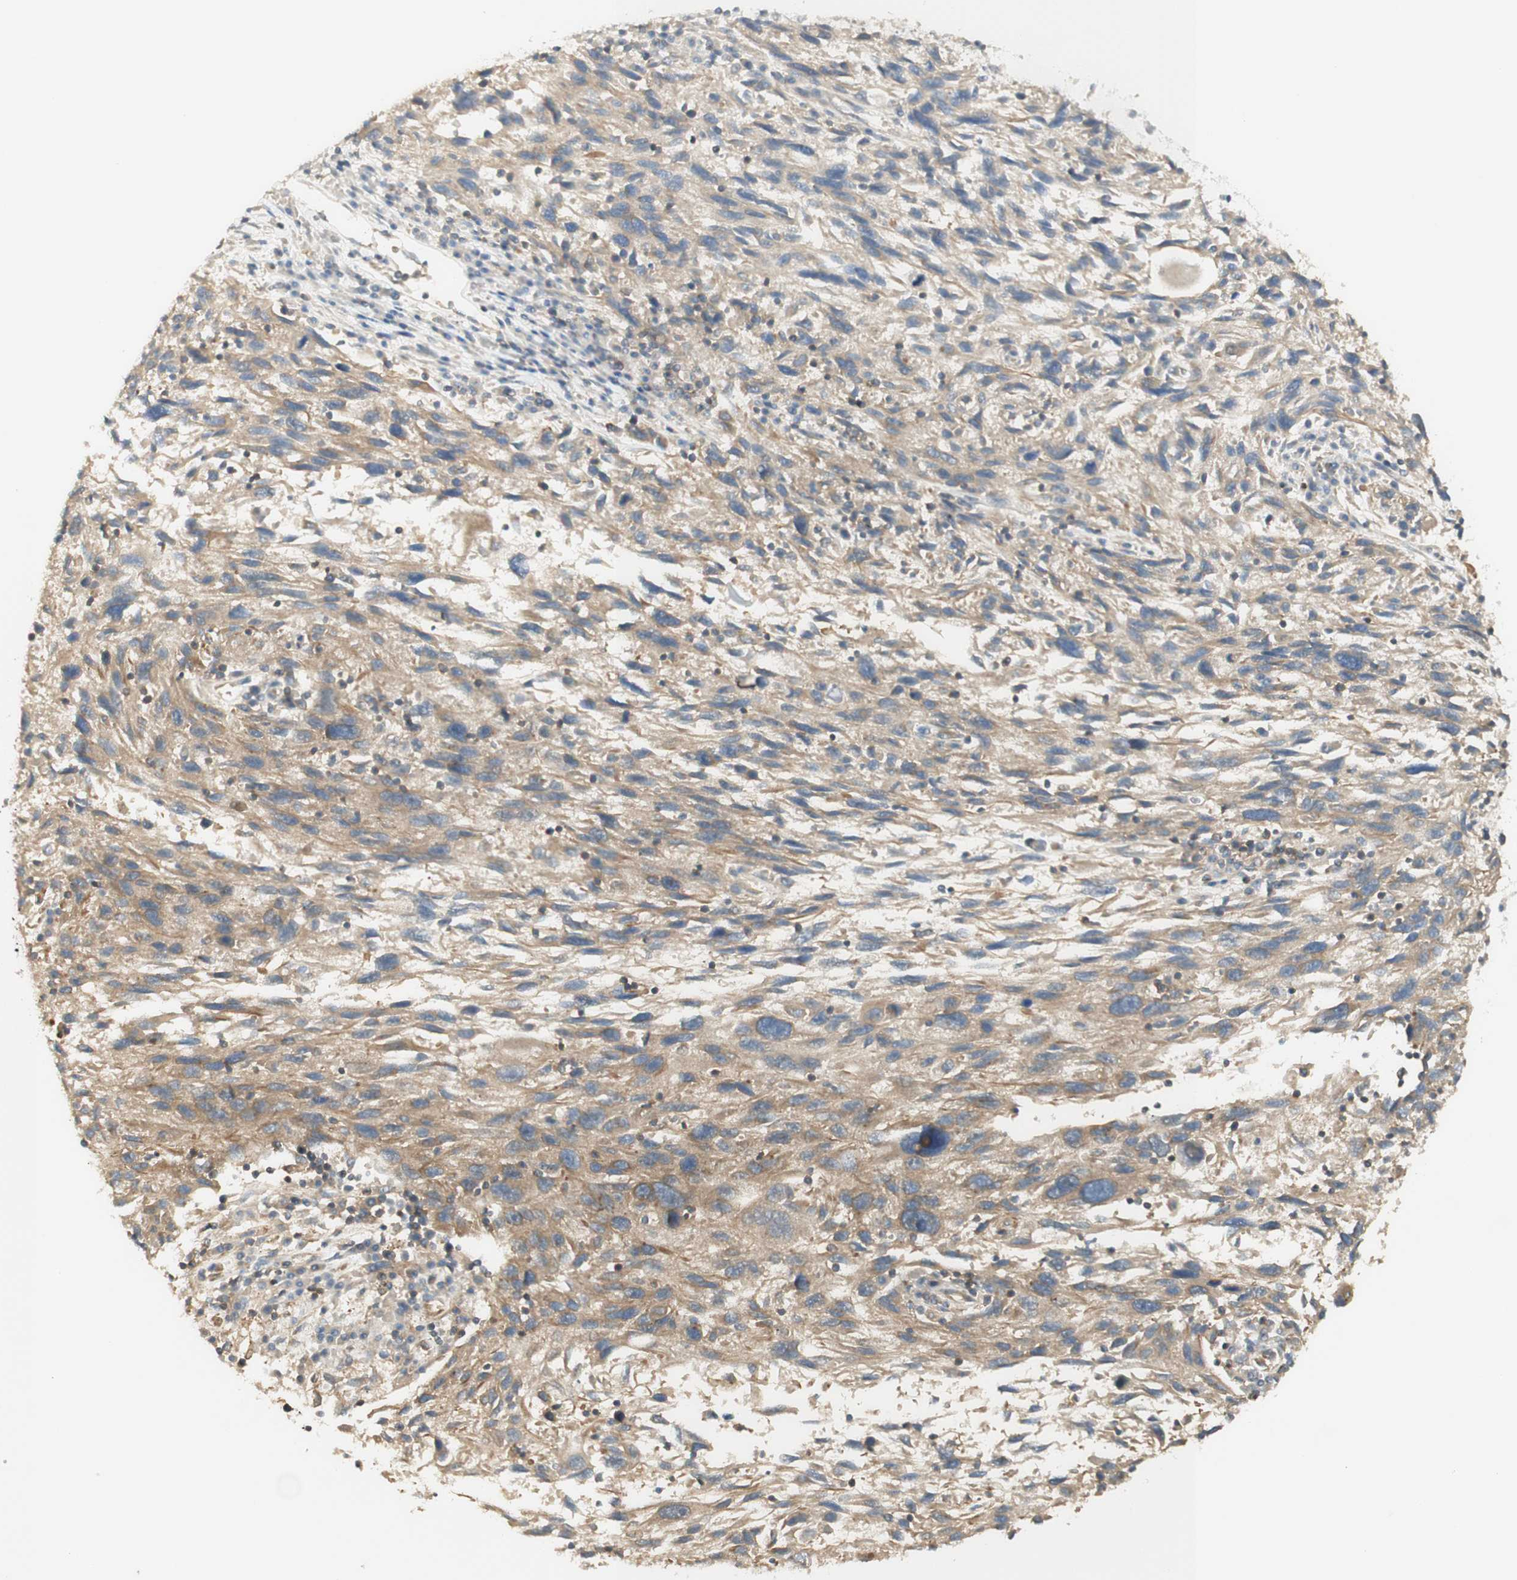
{"staining": {"intensity": "moderate", "quantity": ">75%", "location": "cytoplasmic/membranous"}, "tissue": "melanoma", "cell_type": "Tumor cells", "image_type": "cancer", "snomed": [{"axis": "morphology", "description": "Malignant melanoma, NOS"}, {"axis": "topography", "description": "Skin"}], "caption": "IHC micrograph of human melanoma stained for a protein (brown), which reveals medium levels of moderate cytoplasmic/membranous expression in about >75% of tumor cells.", "gene": "IKBKG", "patient": {"sex": "male", "age": 53}}